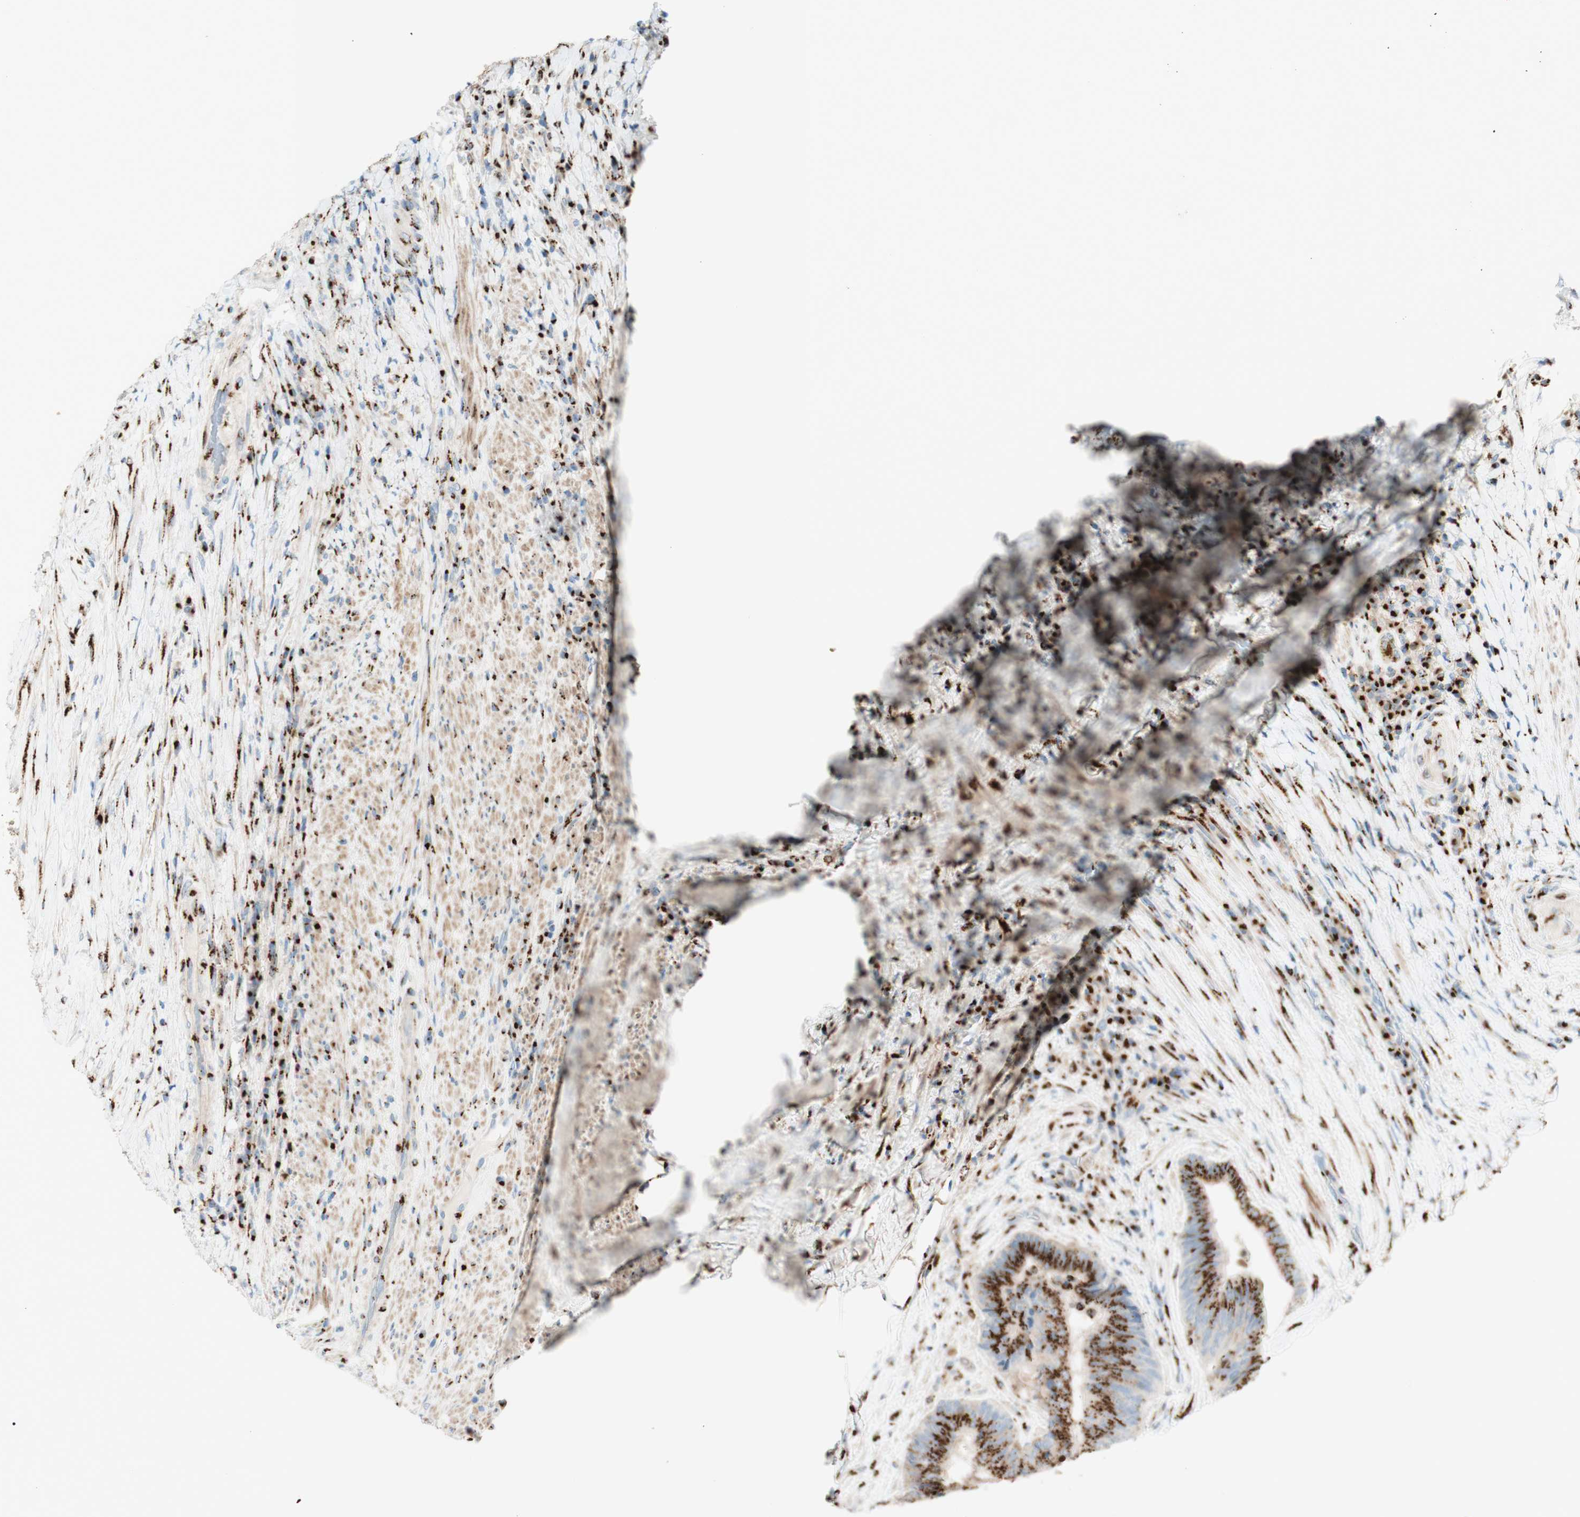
{"staining": {"intensity": "strong", "quantity": ">75%", "location": "cytoplasmic/membranous"}, "tissue": "colorectal cancer", "cell_type": "Tumor cells", "image_type": "cancer", "snomed": [{"axis": "morphology", "description": "Adenocarcinoma, NOS"}, {"axis": "topography", "description": "Rectum"}], "caption": "Protein staining of adenocarcinoma (colorectal) tissue reveals strong cytoplasmic/membranous expression in about >75% of tumor cells.", "gene": "GOLGB1", "patient": {"sex": "male", "age": 72}}